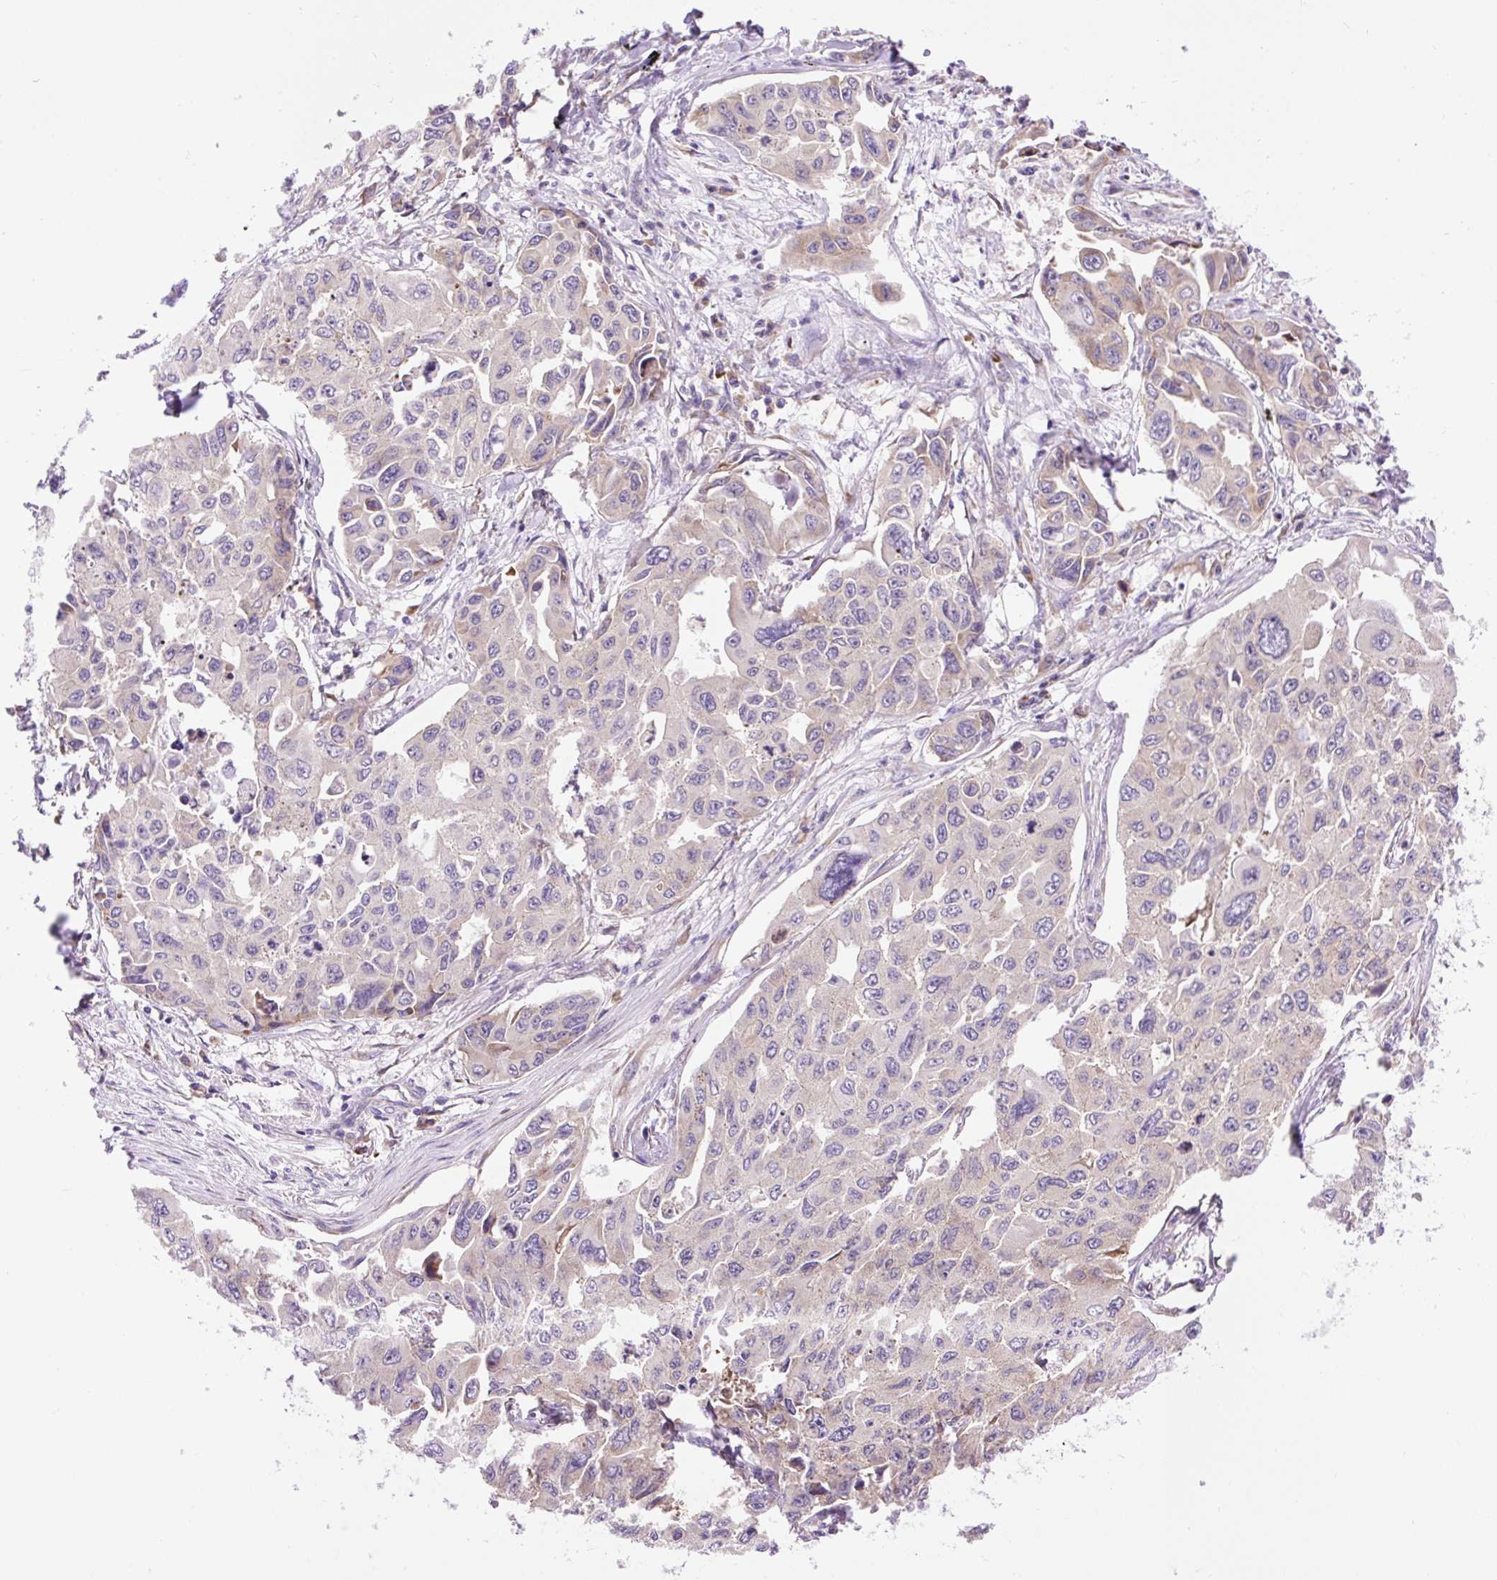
{"staining": {"intensity": "weak", "quantity": "25%-75%", "location": "cytoplasmic/membranous"}, "tissue": "lung cancer", "cell_type": "Tumor cells", "image_type": "cancer", "snomed": [{"axis": "morphology", "description": "Adenocarcinoma, NOS"}, {"axis": "topography", "description": "Lung"}], "caption": "Tumor cells demonstrate weak cytoplasmic/membranous positivity in approximately 25%-75% of cells in lung cancer (adenocarcinoma). Nuclei are stained in blue.", "gene": "GPR45", "patient": {"sex": "male", "age": 64}}